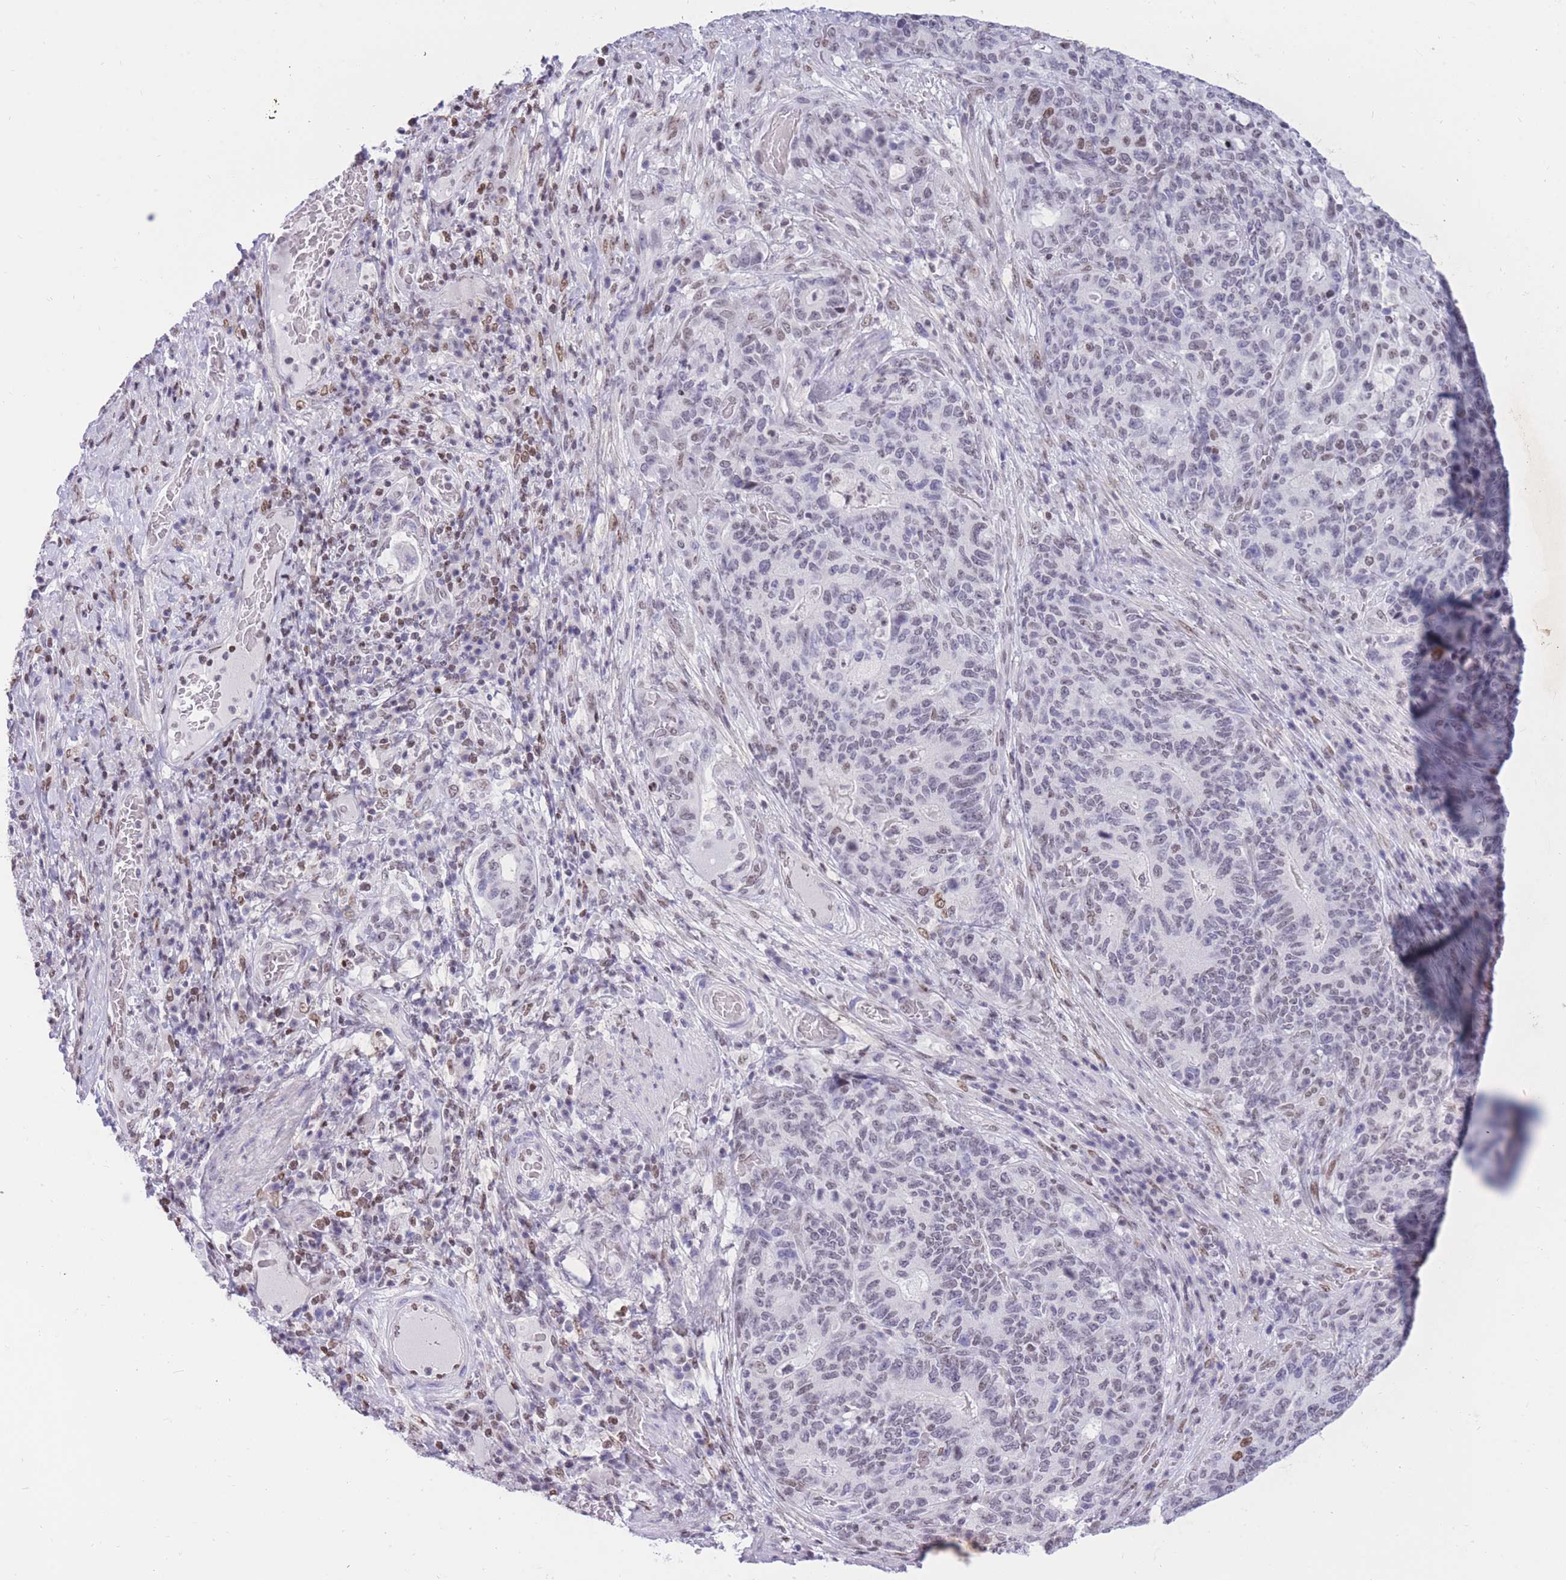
{"staining": {"intensity": "weak", "quantity": "<25%", "location": "nuclear"}, "tissue": "stomach cancer", "cell_type": "Tumor cells", "image_type": "cancer", "snomed": [{"axis": "morphology", "description": "Normal tissue, NOS"}, {"axis": "morphology", "description": "Adenocarcinoma, NOS"}, {"axis": "topography", "description": "Stomach"}], "caption": "DAB immunohistochemical staining of human stomach cancer (adenocarcinoma) displays no significant expression in tumor cells. Brightfield microscopy of IHC stained with DAB (3,3'-diaminobenzidine) (brown) and hematoxylin (blue), captured at high magnification.", "gene": "HMGN1", "patient": {"sex": "female", "age": 64}}